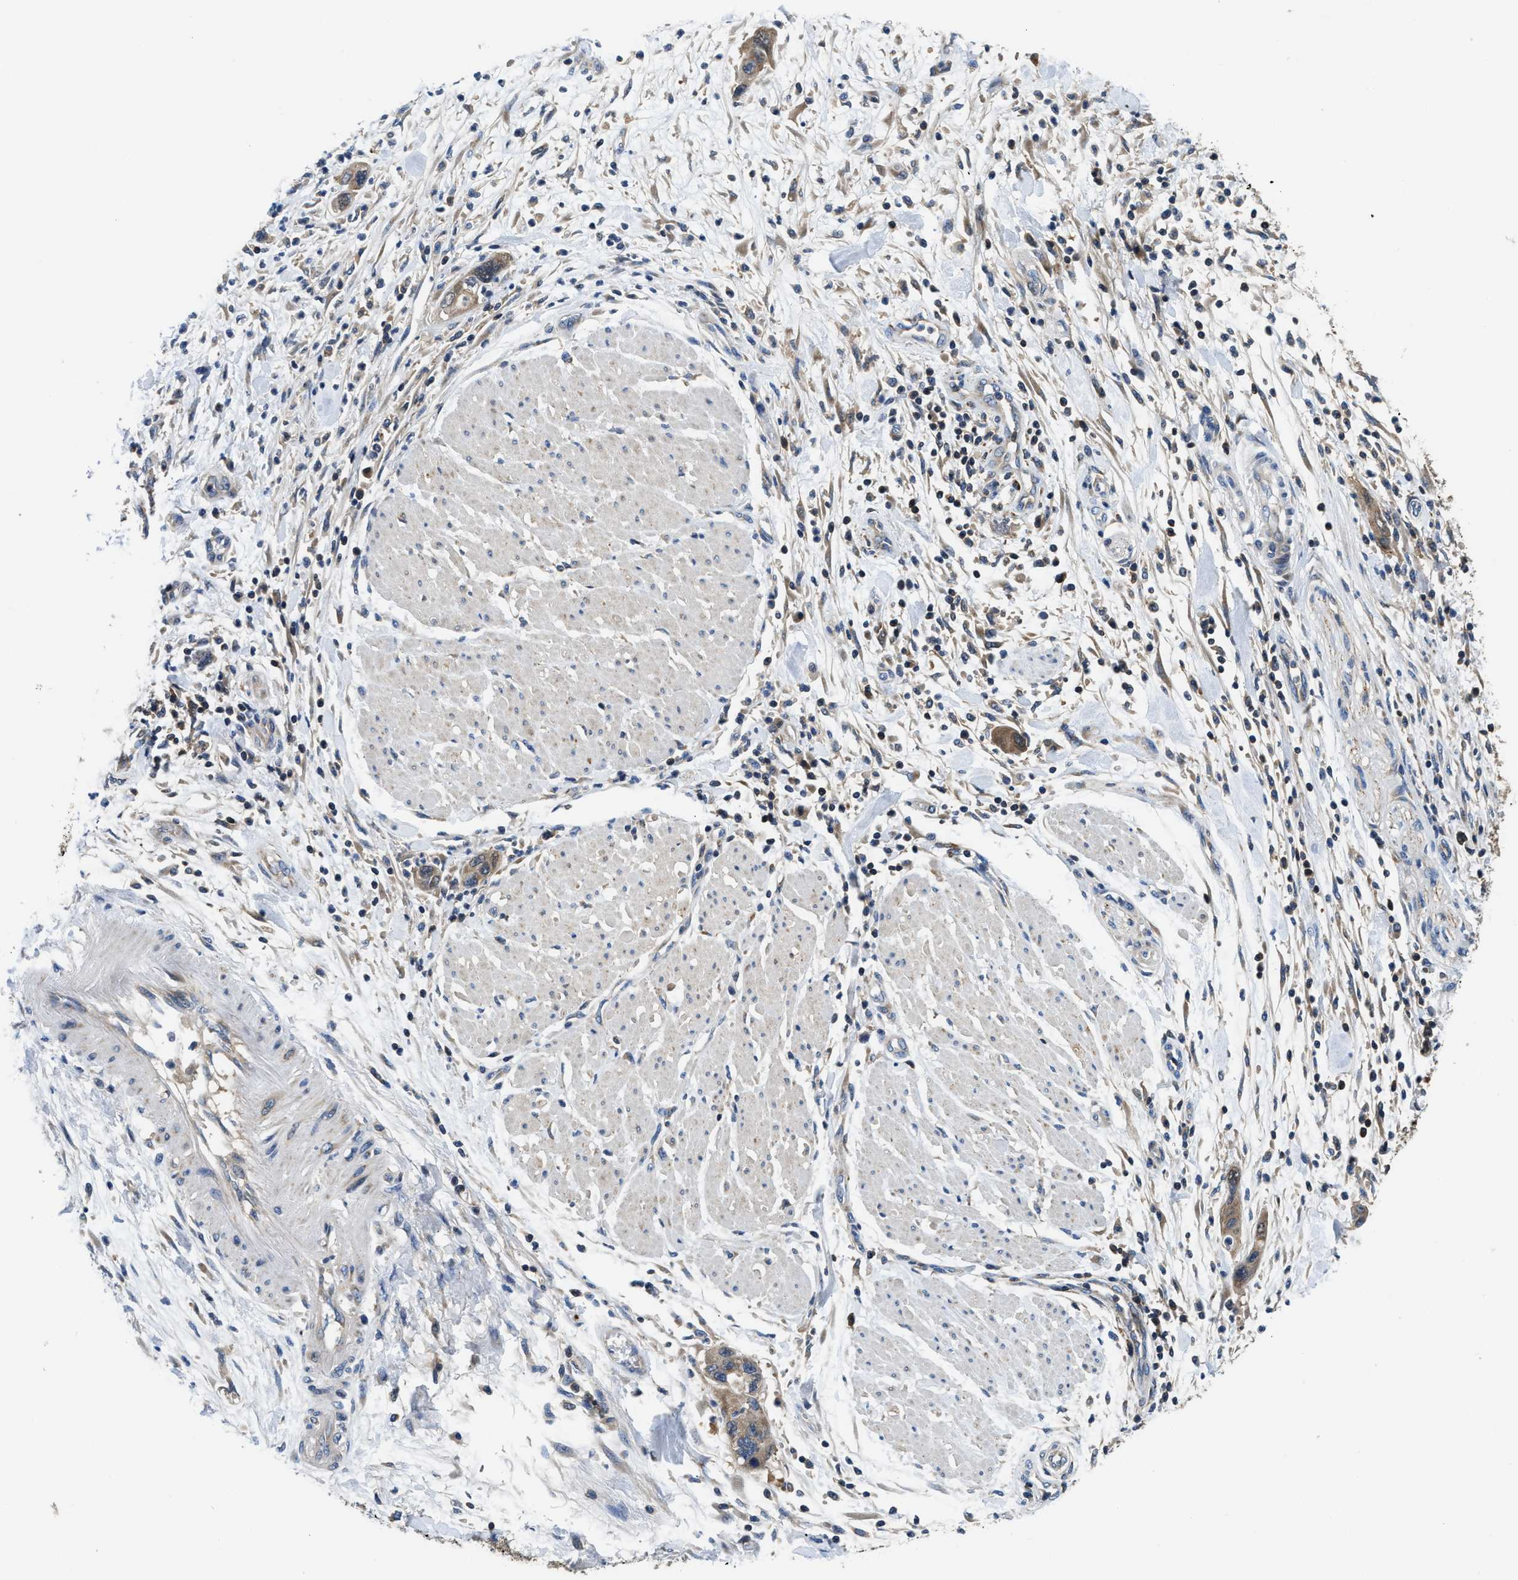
{"staining": {"intensity": "weak", "quantity": ">75%", "location": "cytoplasmic/membranous"}, "tissue": "pancreatic cancer", "cell_type": "Tumor cells", "image_type": "cancer", "snomed": [{"axis": "morphology", "description": "Normal tissue, NOS"}, {"axis": "morphology", "description": "Adenocarcinoma, NOS"}, {"axis": "topography", "description": "Pancreas"}], "caption": "Protein expression analysis of pancreatic cancer (adenocarcinoma) displays weak cytoplasmic/membranous expression in about >75% of tumor cells. (IHC, brightfield microscopy, high magnification).", "gene": "CCM2", "patient": {"sex": "female", "age": 71}}